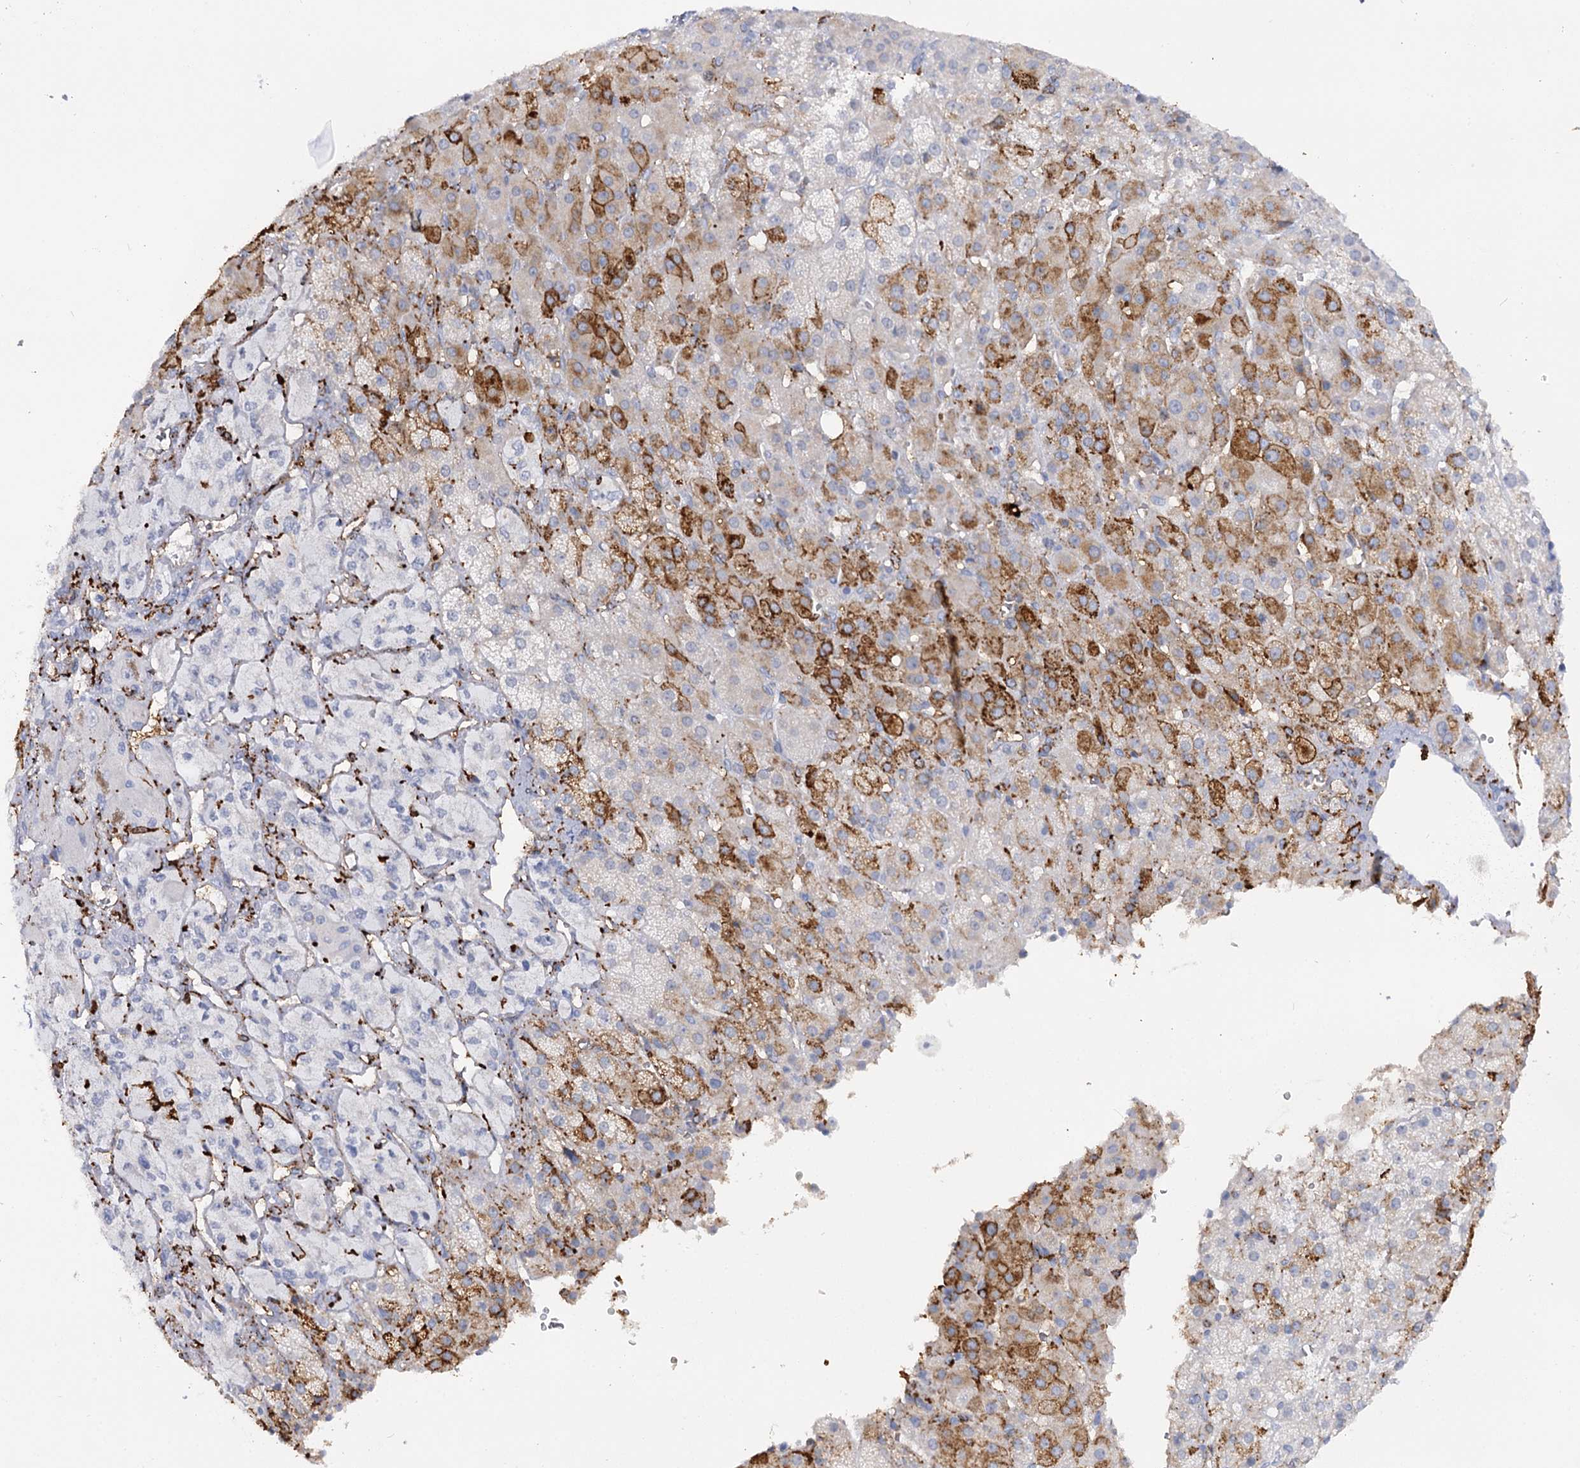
{"staining": {"intensity": "moderate", "quantity": "<25%", "location": "cytoplasmic/membranous"}, "tissue": "adrenal gland", "cell_type": "Glandular cells", "image_type": "normal", "snomed": [{"axis": "morphology", "description": "Normal tissue, NOS"}, {"axis": "topography", "description": "Adrenal gland"}], "caption": "Brown immunohistochemical staining in normal adrenal gland exhibits moderate cytoplasmic/membranous expression in approximately <25% of glandular cells.", "gene": "PIWIL4", "patient": {"sex": "female", "age": 57}}